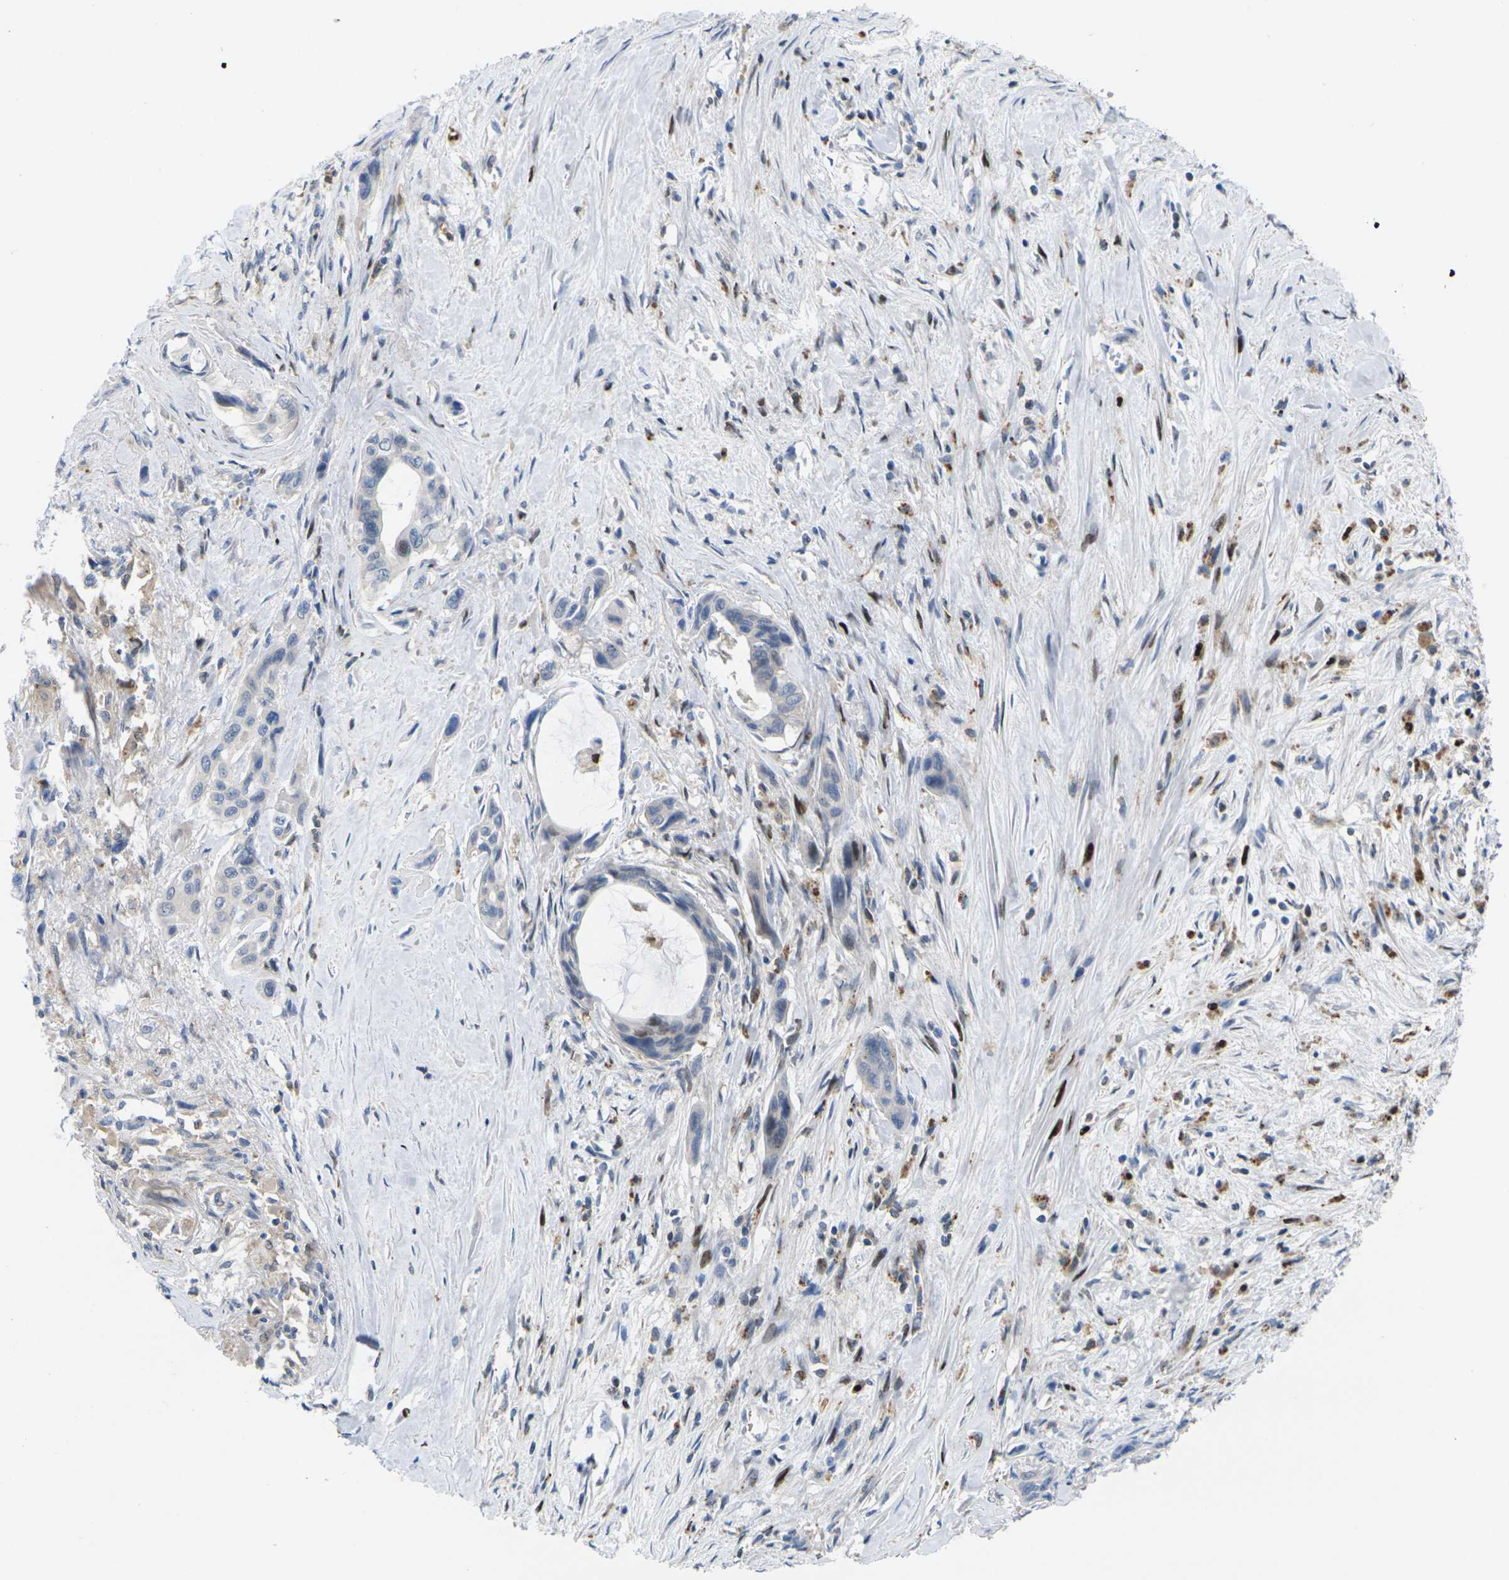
{"staining": {"intensity": "moderate", "quantity": "<25%", "location": "nuclear"}, "tissue": "pancreatic cancer", "cell_type": "Tumor cells", "image_type": "cancer", "snomed": [{"axis": "morphology", "description": "Adenocarcinoma, NOS"}, {"axis": "topography", "description": "Pancreas"}], "caption": "Pancreatic cancer (adenocarcinoma) tissue displays moderate nuclear expression in about <25% of tumor cells, visualized by immunohistochemistry.", "gene": "RPS6KA3", "patient": {"sex": "male", "age": 73}}